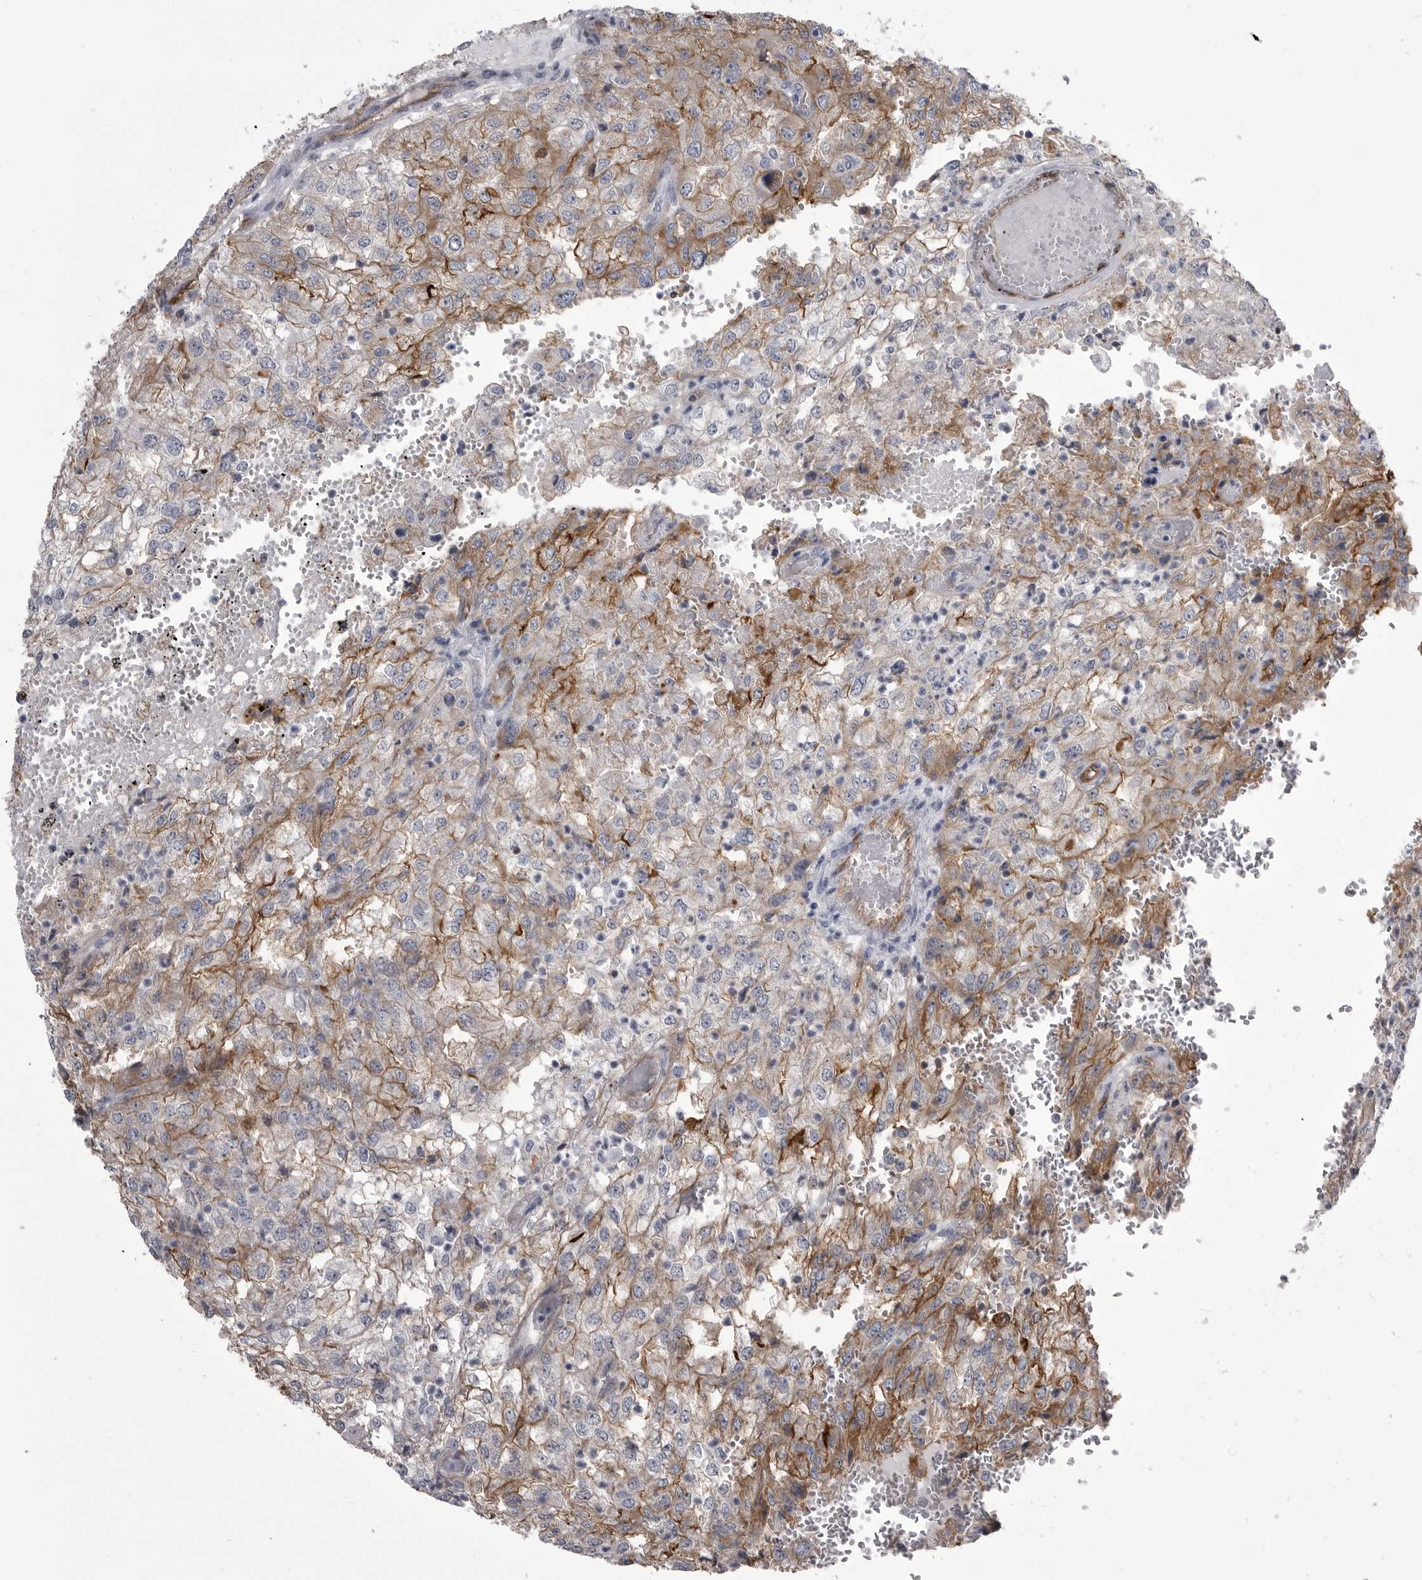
{"staining": {"intensity": "moderate", "quantity": "25%-75%", "location": "cytoplasmic/membranous"}, "tissue": "renal cancer", "cell_type": "Tumor cells", "image_type": "cancer", "snomed": [{"axis": "morphology", "description": "Adenocarcinoma, NOS"}, {"axis": "topography", "description": "Kidney"}], "caption": "Renal cancer (adenocarcinoma) stained for a protein exhibits moderate cytoplasmic/membranous positivity in tumor cells.", "gene": "OPLAH", "patient": {"sex": "female", "age": 54}}